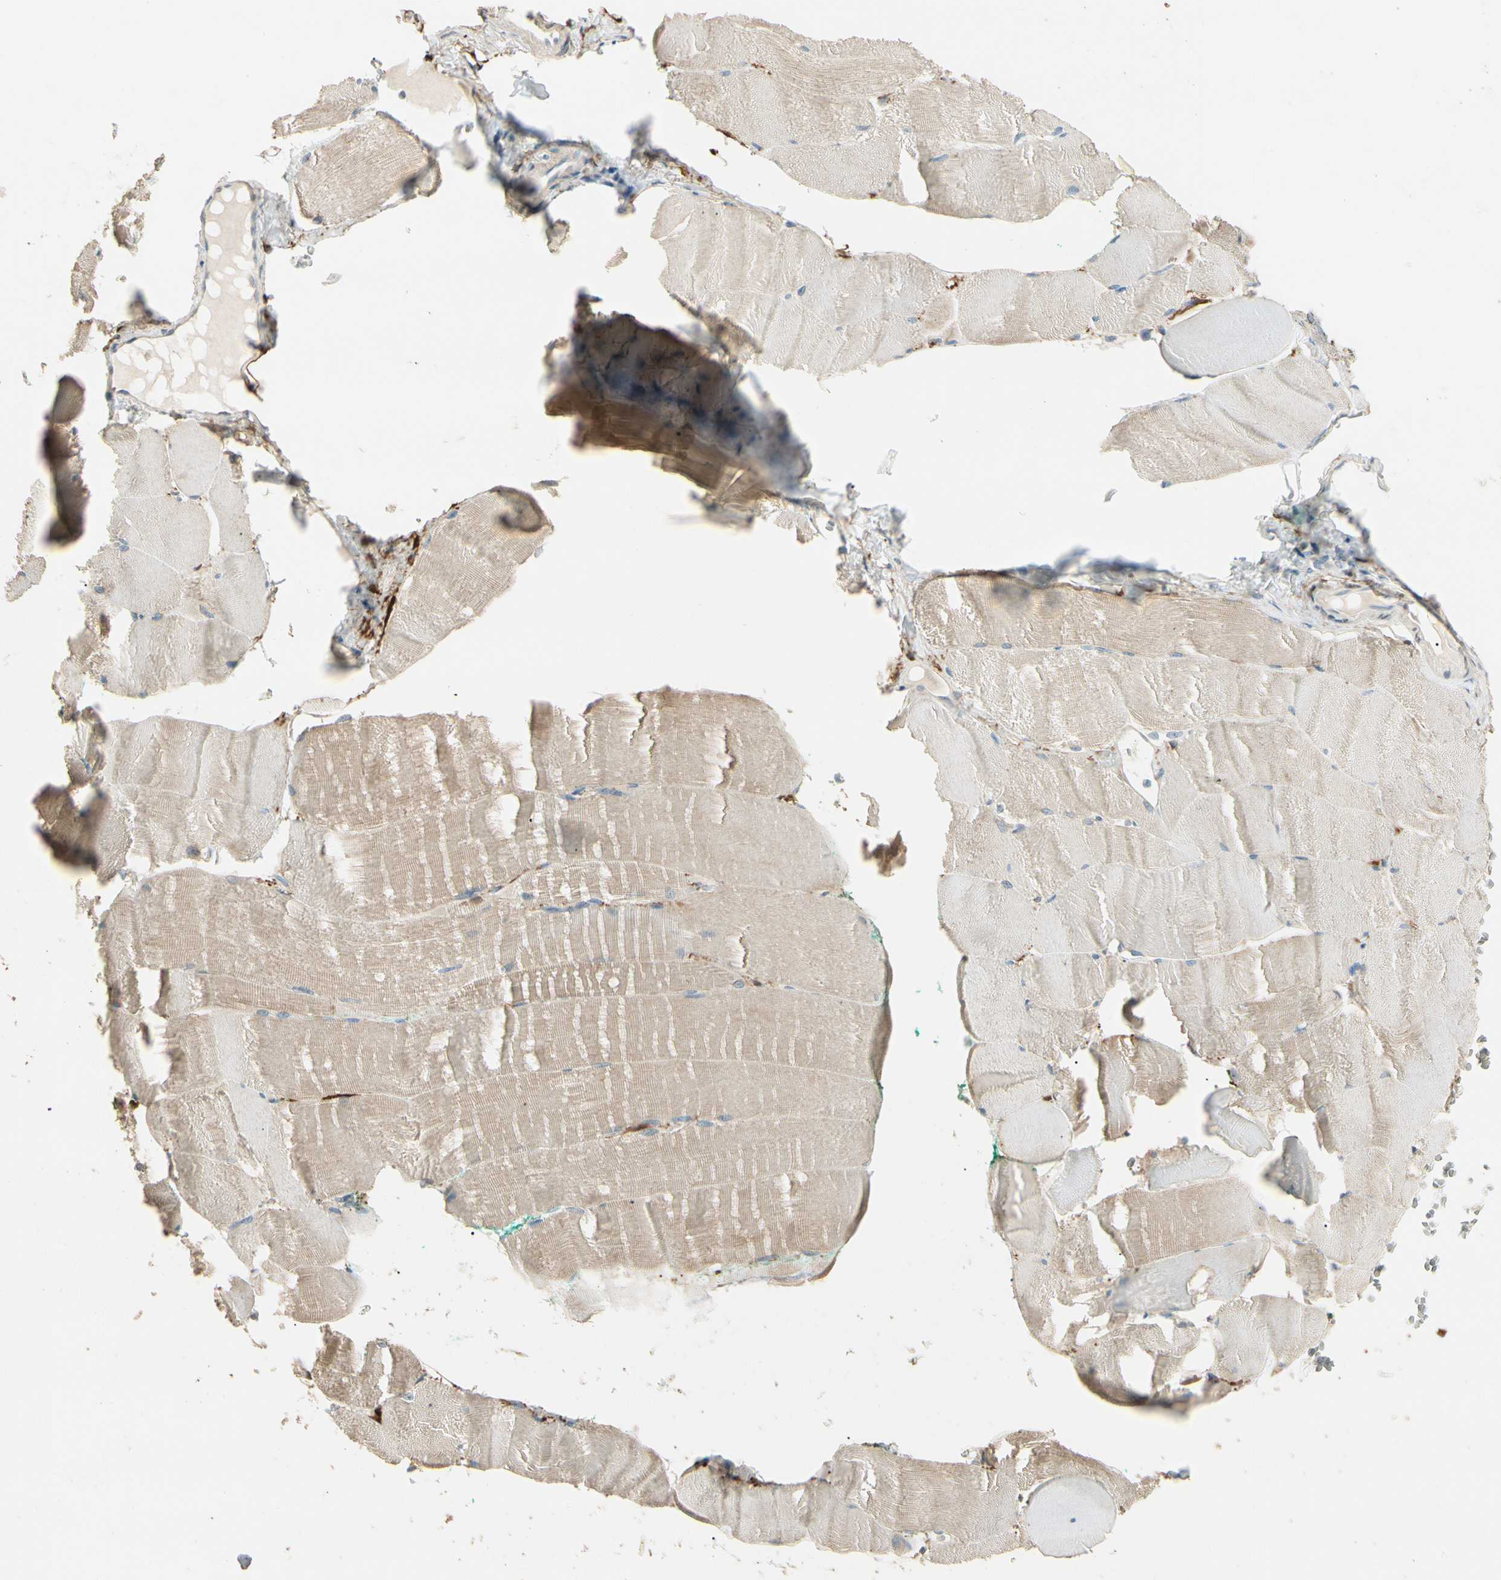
{"staining": {"intensity": "weak", "quantity": "25%-75%", "location": "cytoplasmic/membranous"}, "tissue": "skeletal muscle", "cell_type": "Myocytes", "image_type": "normal", "snomed": [{"axis": "morphology", "description": "Normal tissue, NOS"}, {"axis": "morphology", "description": "Squamous cell carcinoma, NOS"}, {"axis": "topography", "description": "Skeletal muscle"}], "caption": "A brown stain labels weak cytoplasmic/membranous positivity of a protein in myocytes of benign human skeletal muscle. The protein is shown in brown color, while the nuclei are stained blue.", "gene": "GNE", "patient": {"sex": "male", "age": 51}}